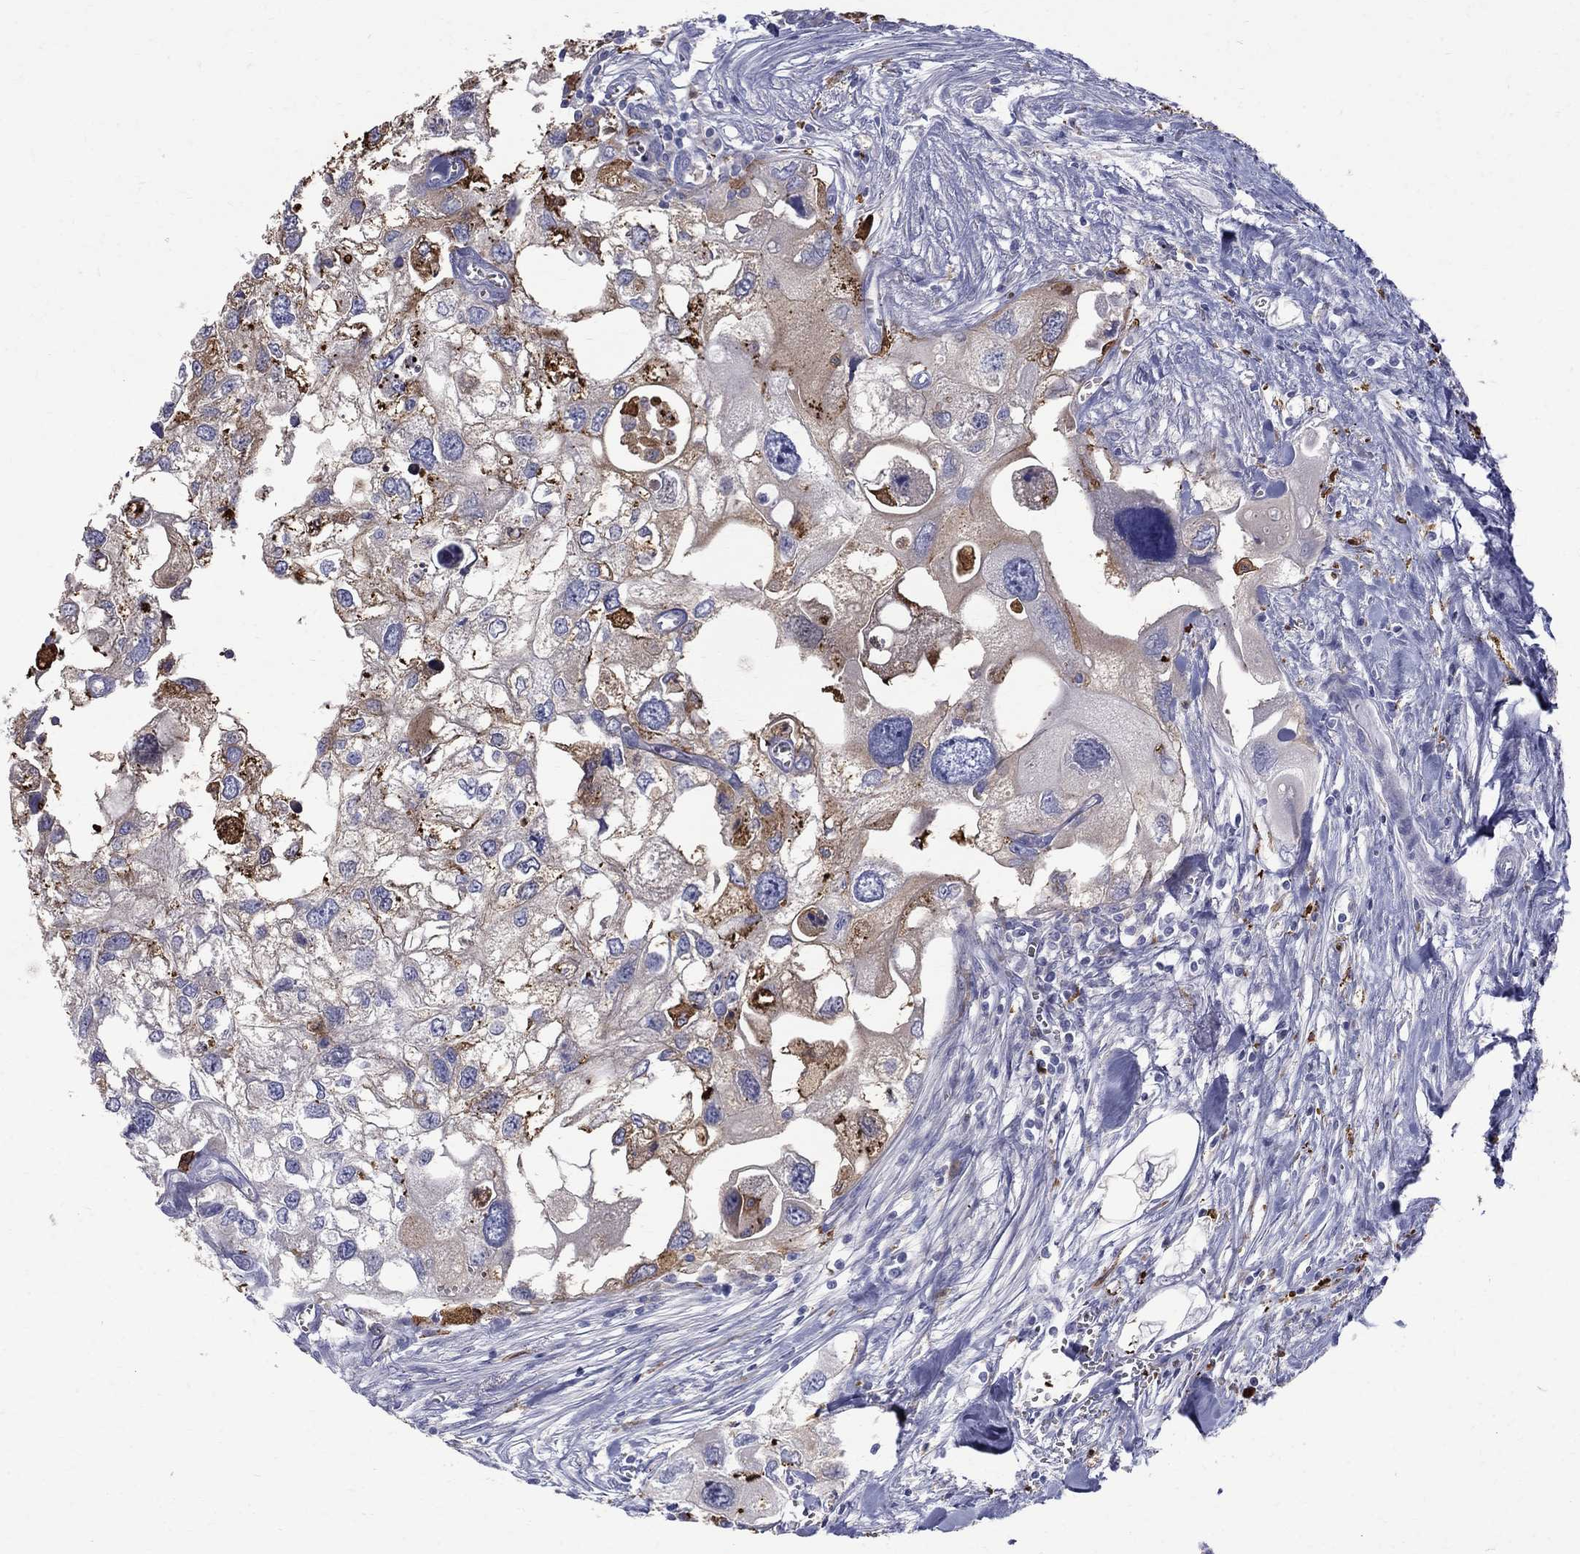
{"staining": {"intensity": "moderate", "quantity": "25%-75%", "location": "cytoplasmic/membranous"}, "tissue": "urothelial cancer", "cell_type": "Tumor cells", "image_type": "cancer", "snomed": [{"axis": "morphology", "description": "Urothelial carcinoma, High grade"}, {"axis": "topography", "description": "Urinary bladder"}], "caption": "An image of human urothelial cancer stained for a protein displays moderate cytoplasmic/membranous brown staining in tumor cells.", "gene": "AGER", "patient": {"sex": "male", "age": 59}}